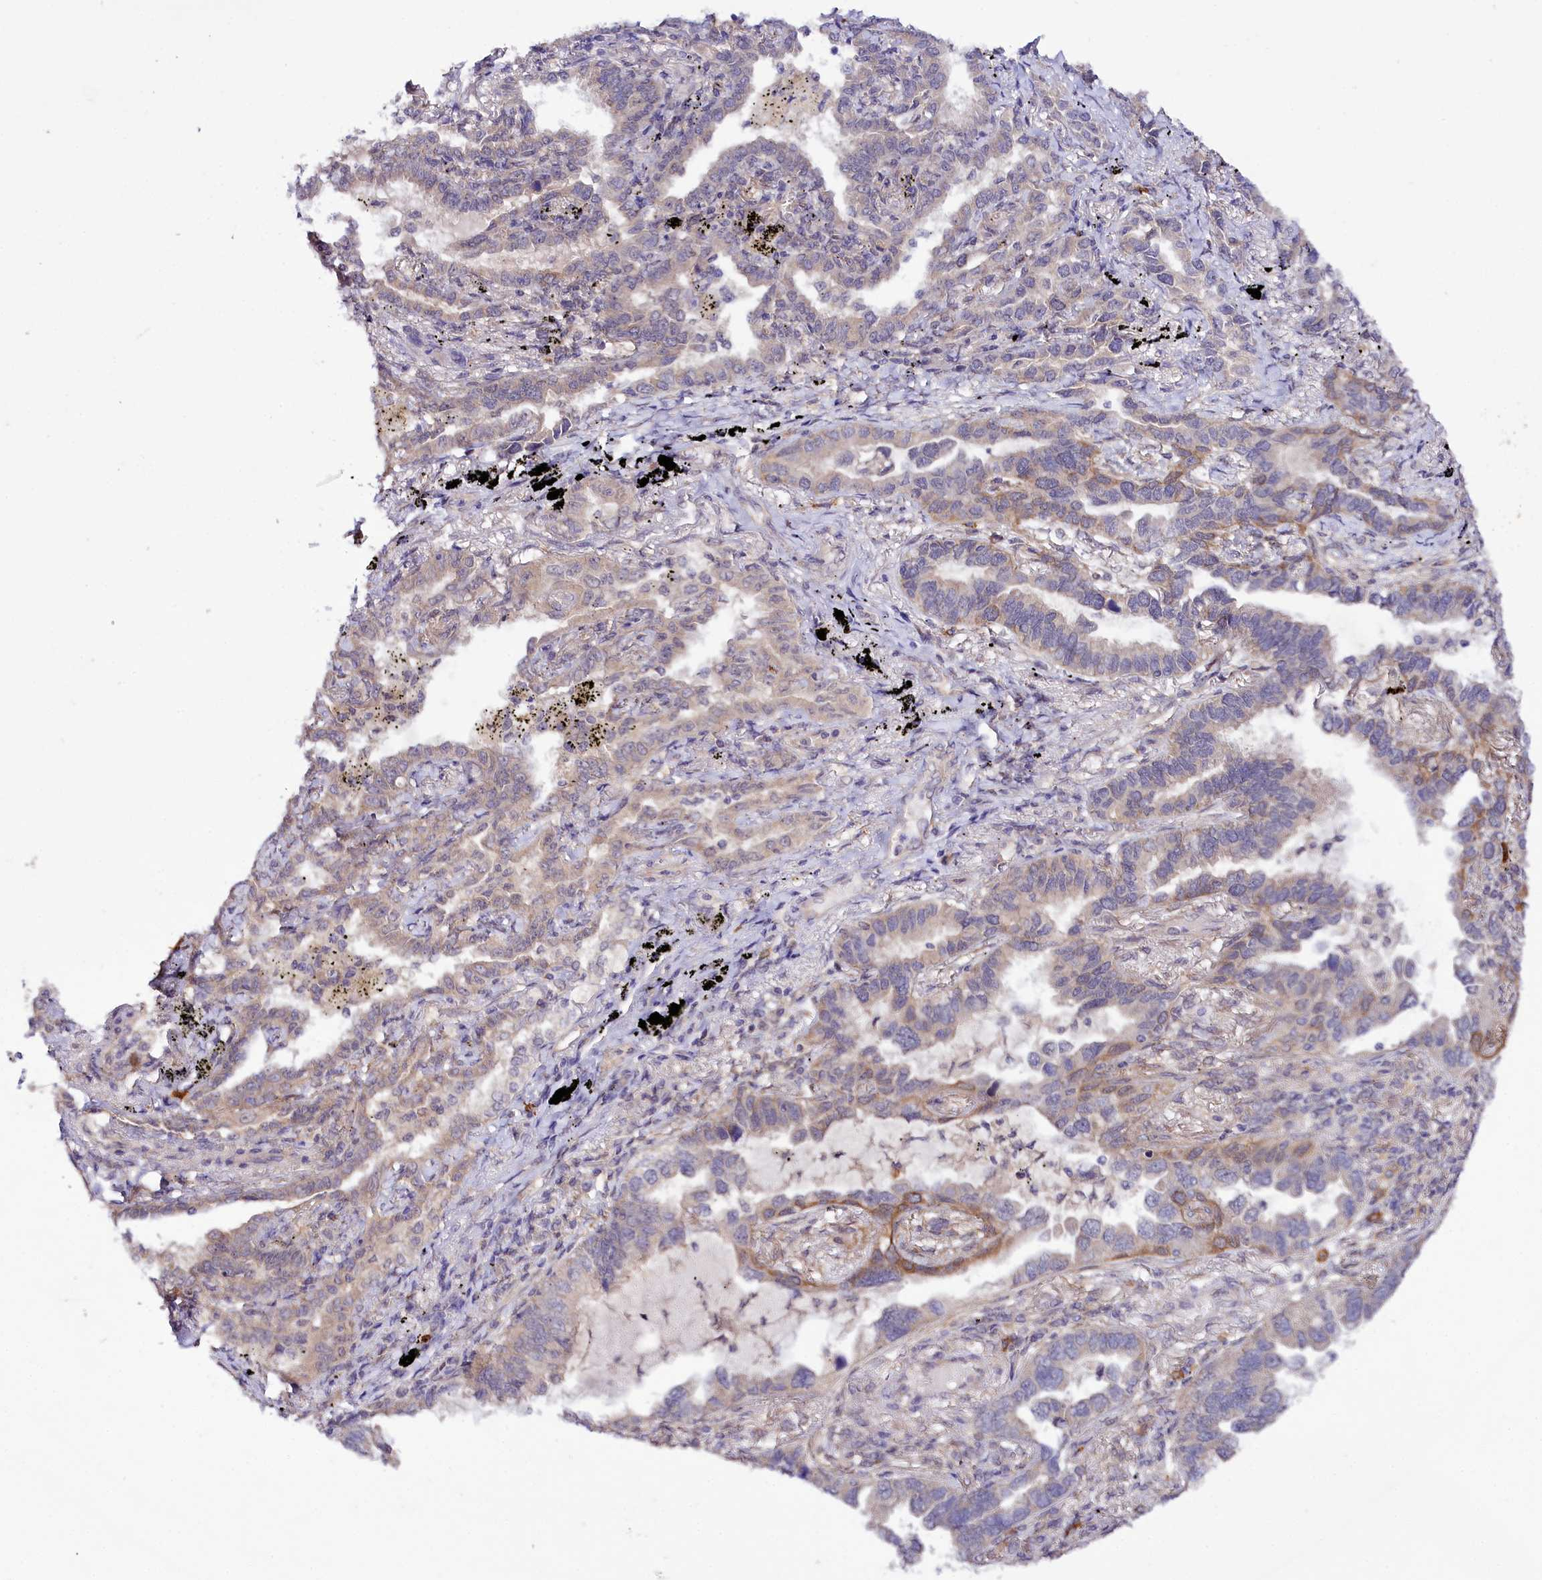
{"staining": {"intensity": "weak", "quantity": "<25%", "location": "cytoplasmic/membranous"}, "tissue": "lung cancer", "cell_type": "Tumor cells", "image_type": "cancer", "snomed": [{"axis": "morphology", "description": "Adenocarcinoma, NOS"}, {"axis": "topography", "description": "Lung"}], "caption": "Tumor cells are negative for protein expression in human lung cancer.", "gene": "PHLDB1", "patient": {"sex": "male", "age": 67}}